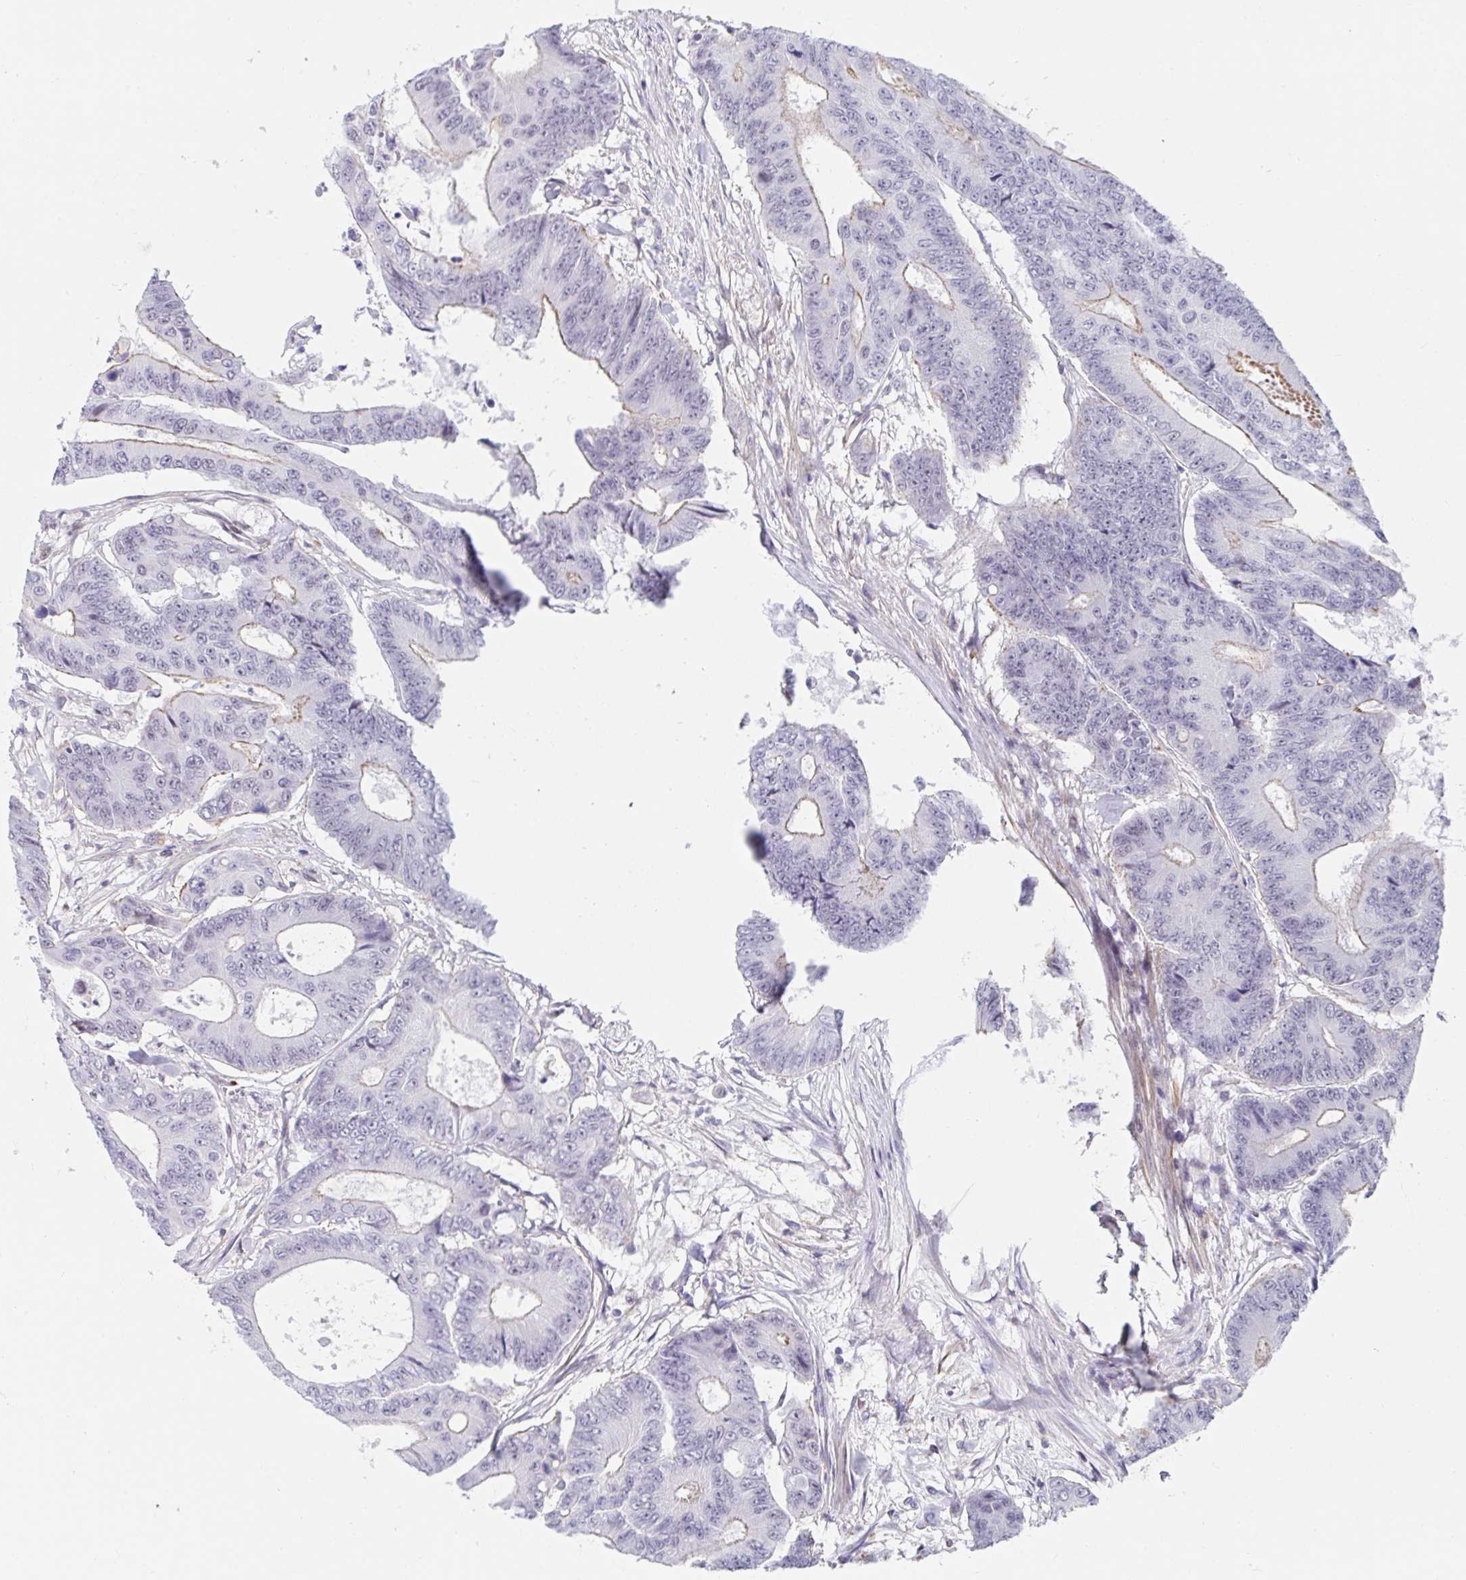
{"staining": {"intensity": "negative", "quantity": "none", "location": "none"}, "tissue": "colorectal cancer", "cell_type": "Tumor cells", "image_type": "cancer", "snomed": [{"axis": "morphology", "description": "Adenocarcinoma, NOS"}, {"axis": "topography", "description": "Colon"}], "caption": "IHC photomicrograph of neoplastic tissue: human colorectal cancer (adenocarcinoma) stained with DAB reveals no significant protein staining in tumor cells. The staining is performed using DAB (3,3'-diaminobenzidine) brown chromogen with nuclei counter-stained in using hematoxylin.", "gene": "WDR72", "patient": {"sex": "female", "age": 48}}